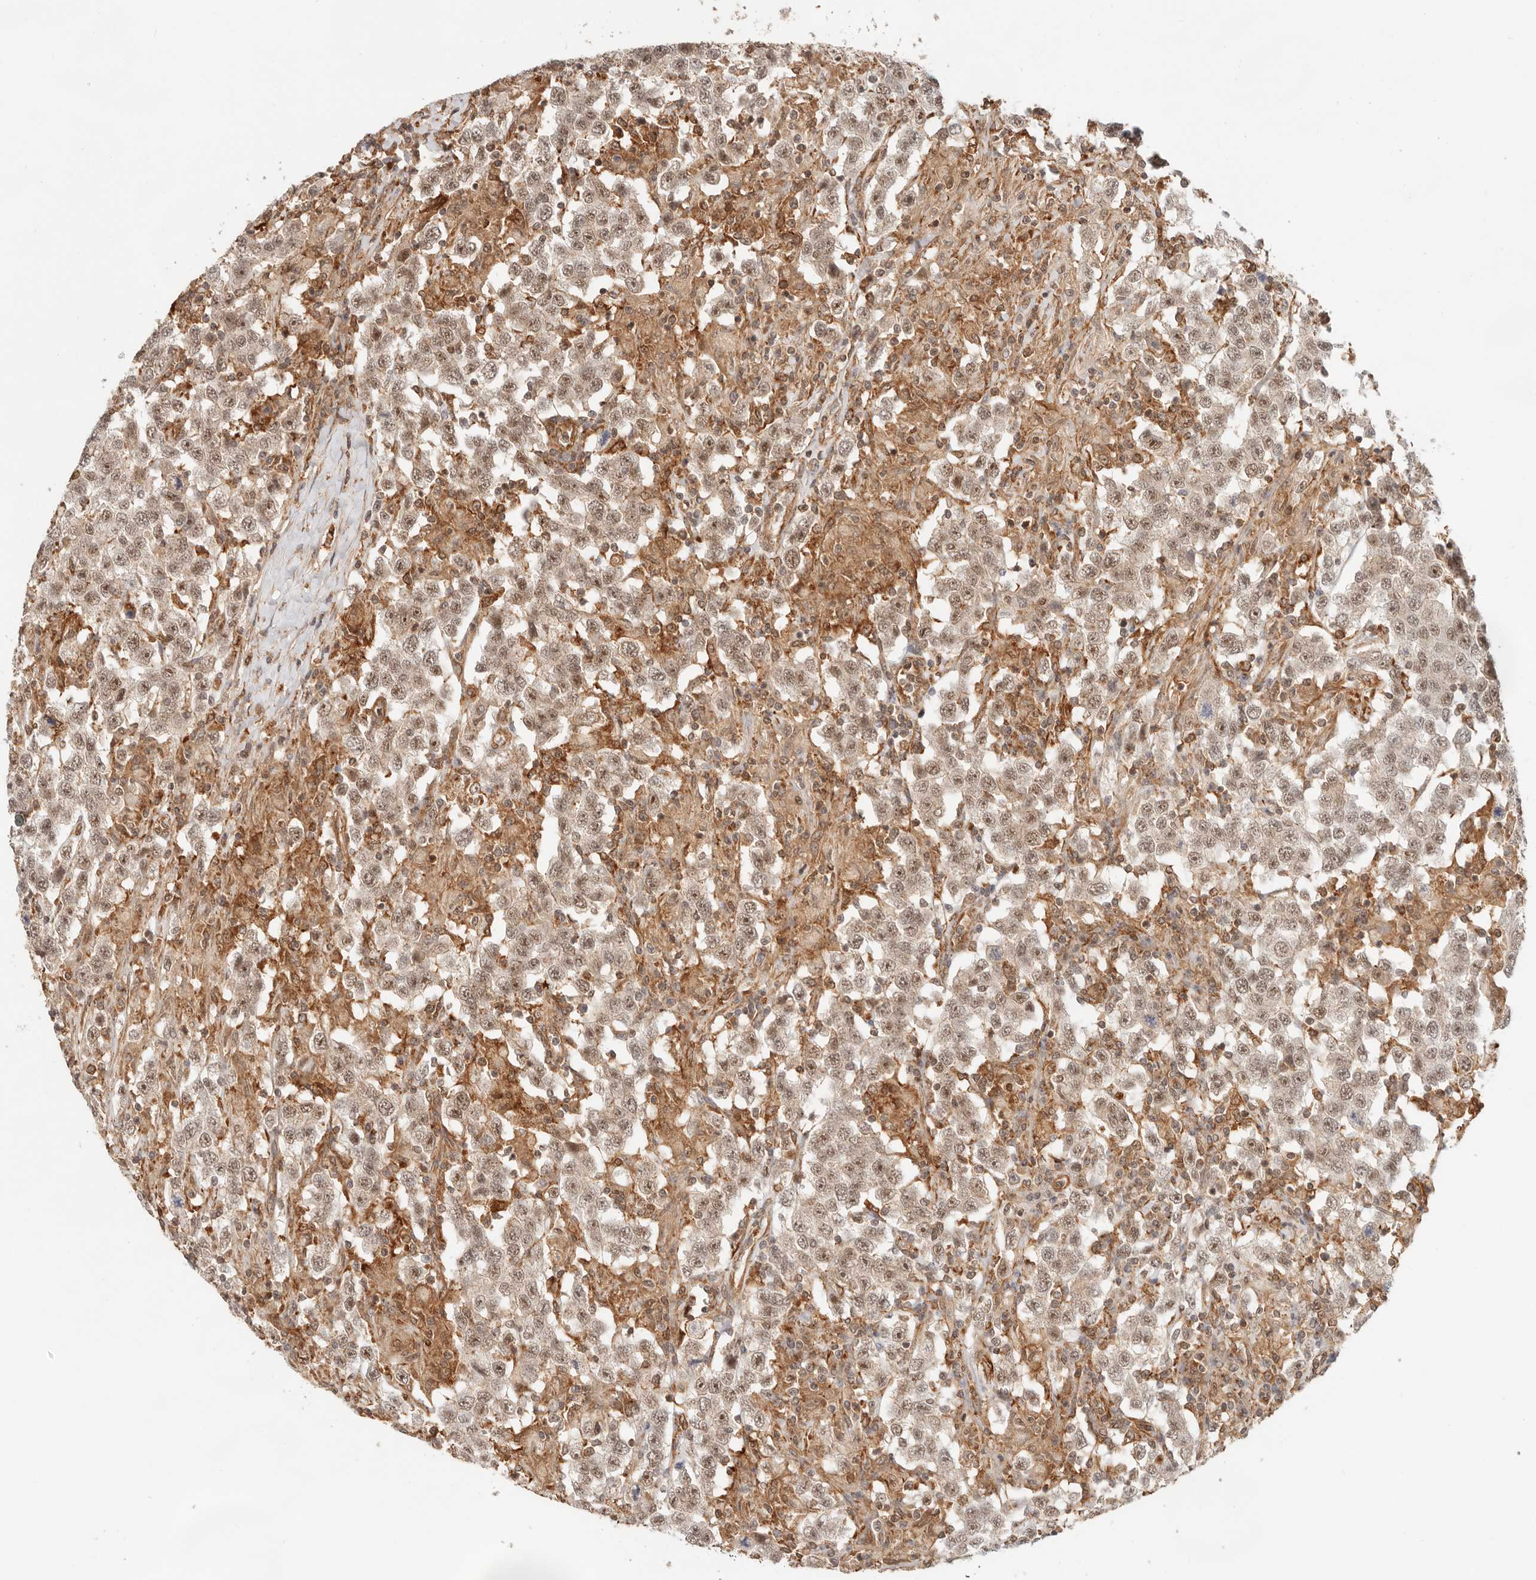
{"staining": {"intensity": "moderate", "quantity": ">75%", "location": "nuclear"}, "tissue": "testis cancer", "cell_type": "Tumor cells", "image_type": "cancer", "snomed": [{"axis": "morphology", "description": "Seminoma, NOS"}, {"axis": "topography", "description": "Testis"}], "caption": "Testis cancer stained for a protein exhibits moderate nuclear positivity in tumor cells. (DAB (3,3'-diaminobenzidine) IHC with brightfield microscopy, high magnification).", "gene": "HEXD", "patient": {"sex": "male", "age": 41}}